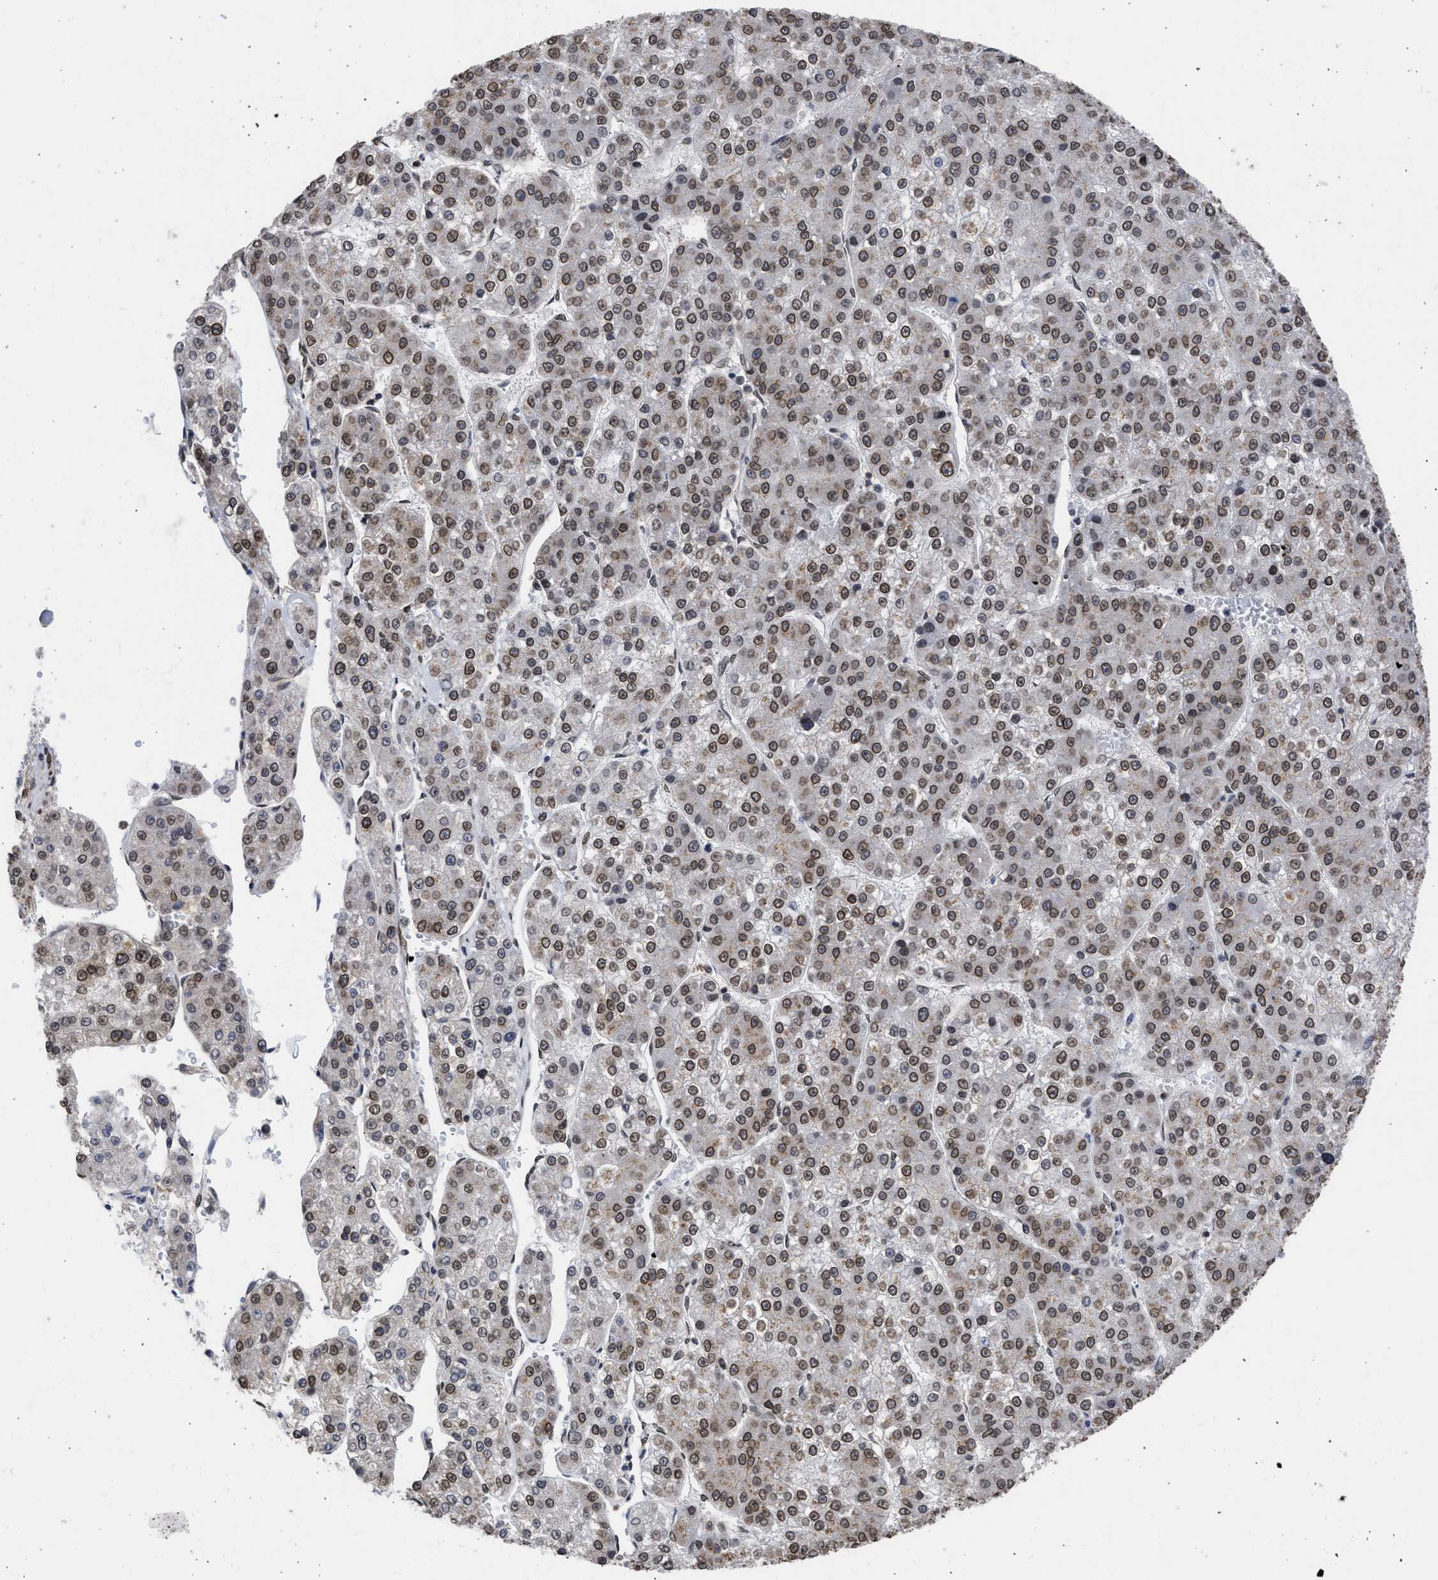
{"staining": {"intensity": "moderate", "quantity": ">75%", "location": "cytoplasmic/membranous,nuclear"}, "tissue": "liver cancer", "cell_type": "Tumor cells", "image_type": "cancer", "snomed": [{"axis": "morphology", "description": "Carcinoma, Hepatocellular, NOS"}, {"axis": "topography", "description": "Liver"}], "caption": "The immunohistochemical stain shows moderate cytoplasmic/membranous and nuclear staining in tumor cells of hepatocellular carcinoma (liver) tissue.", "gene": "NUP35", "patient": {"sex": "female", "age": 73}}